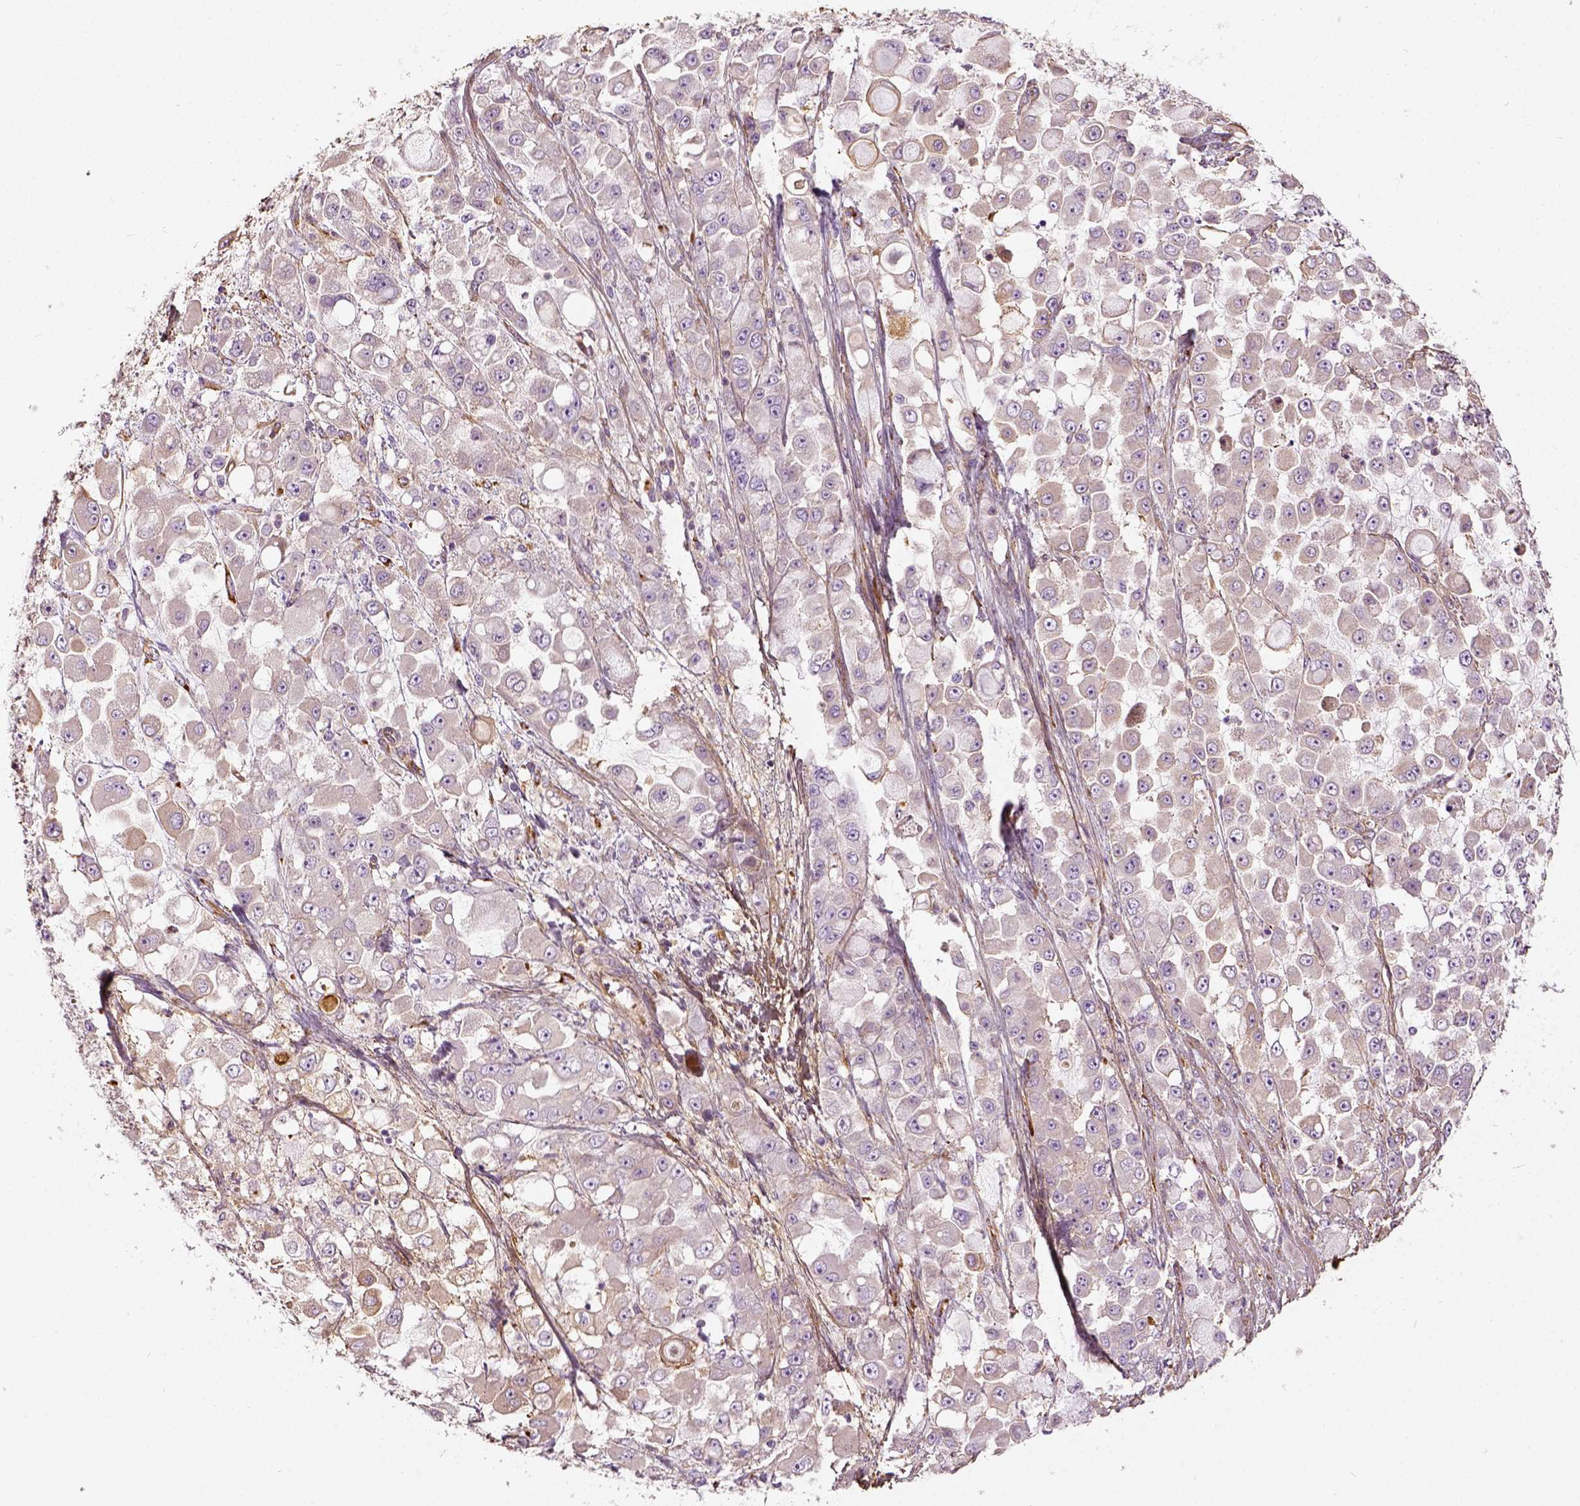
{"staining": {"intensity": "moderate", "quantity": "25%-75%", "location": "cytoplasmic/membranous"}, "tissue": "stomach cancer", "cell_type": "Tumor cells", "image_type": "cancer", "snomed": [{"axis": "morphology", "description": "Adenocarcinoma, NOS"}, {"axis": "topography", "description": "Stomach"}], "caption": "An image of stomach adenocarcinoma stained for a protein reveals moderate cytoplasmic/membranous brown staining in tumor cells. The protein is stained brown, and the nuclei are stained in blue (DAB IHC with brightfield microscopy, high magnification).", "gene": "COL6A2", "patient": {"sex": "female", "age": 76}}